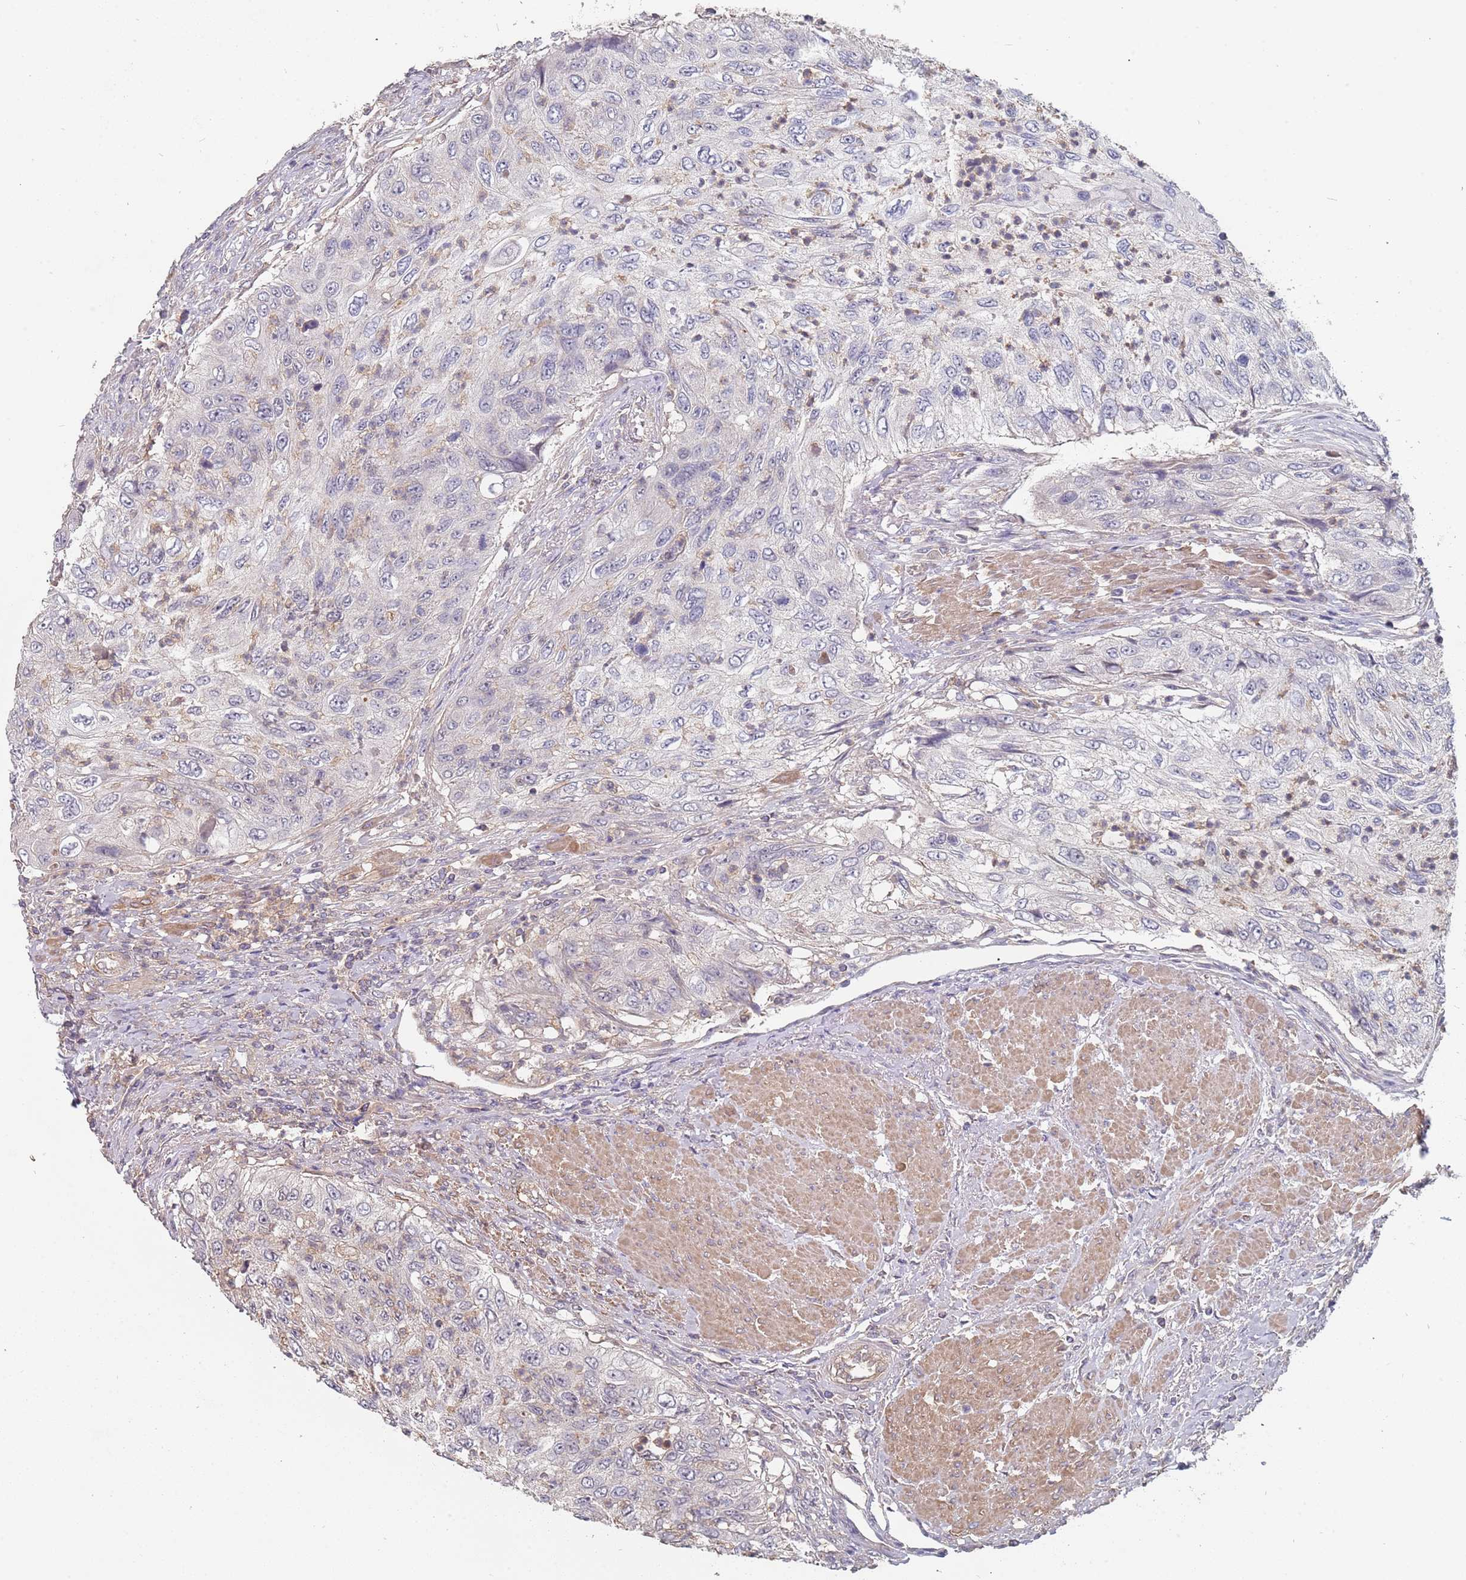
{"staining": {"intensity": "negative", "quantity": "none", "location": "none"}, "tissue": "urothelial cancer", "cell_type": "Tumor cells", "image_type": "cancer", "snomed": [{"axis": "morphology", "description": "Urothelial carcinoma, High grade"}, {"axis": "topography", "description": "Urinary bladder"}], "caption": "Immunohistochemistry (IHC) histopathology image of neoplastic tissue: human urothelial cancer stained with DAB (3,3'-diaminobenzidine) demonstrates no significant protein positivity in tumor cells.", "gene": "TCEANC2", "patient": {"sex": "female", "age": 60}}